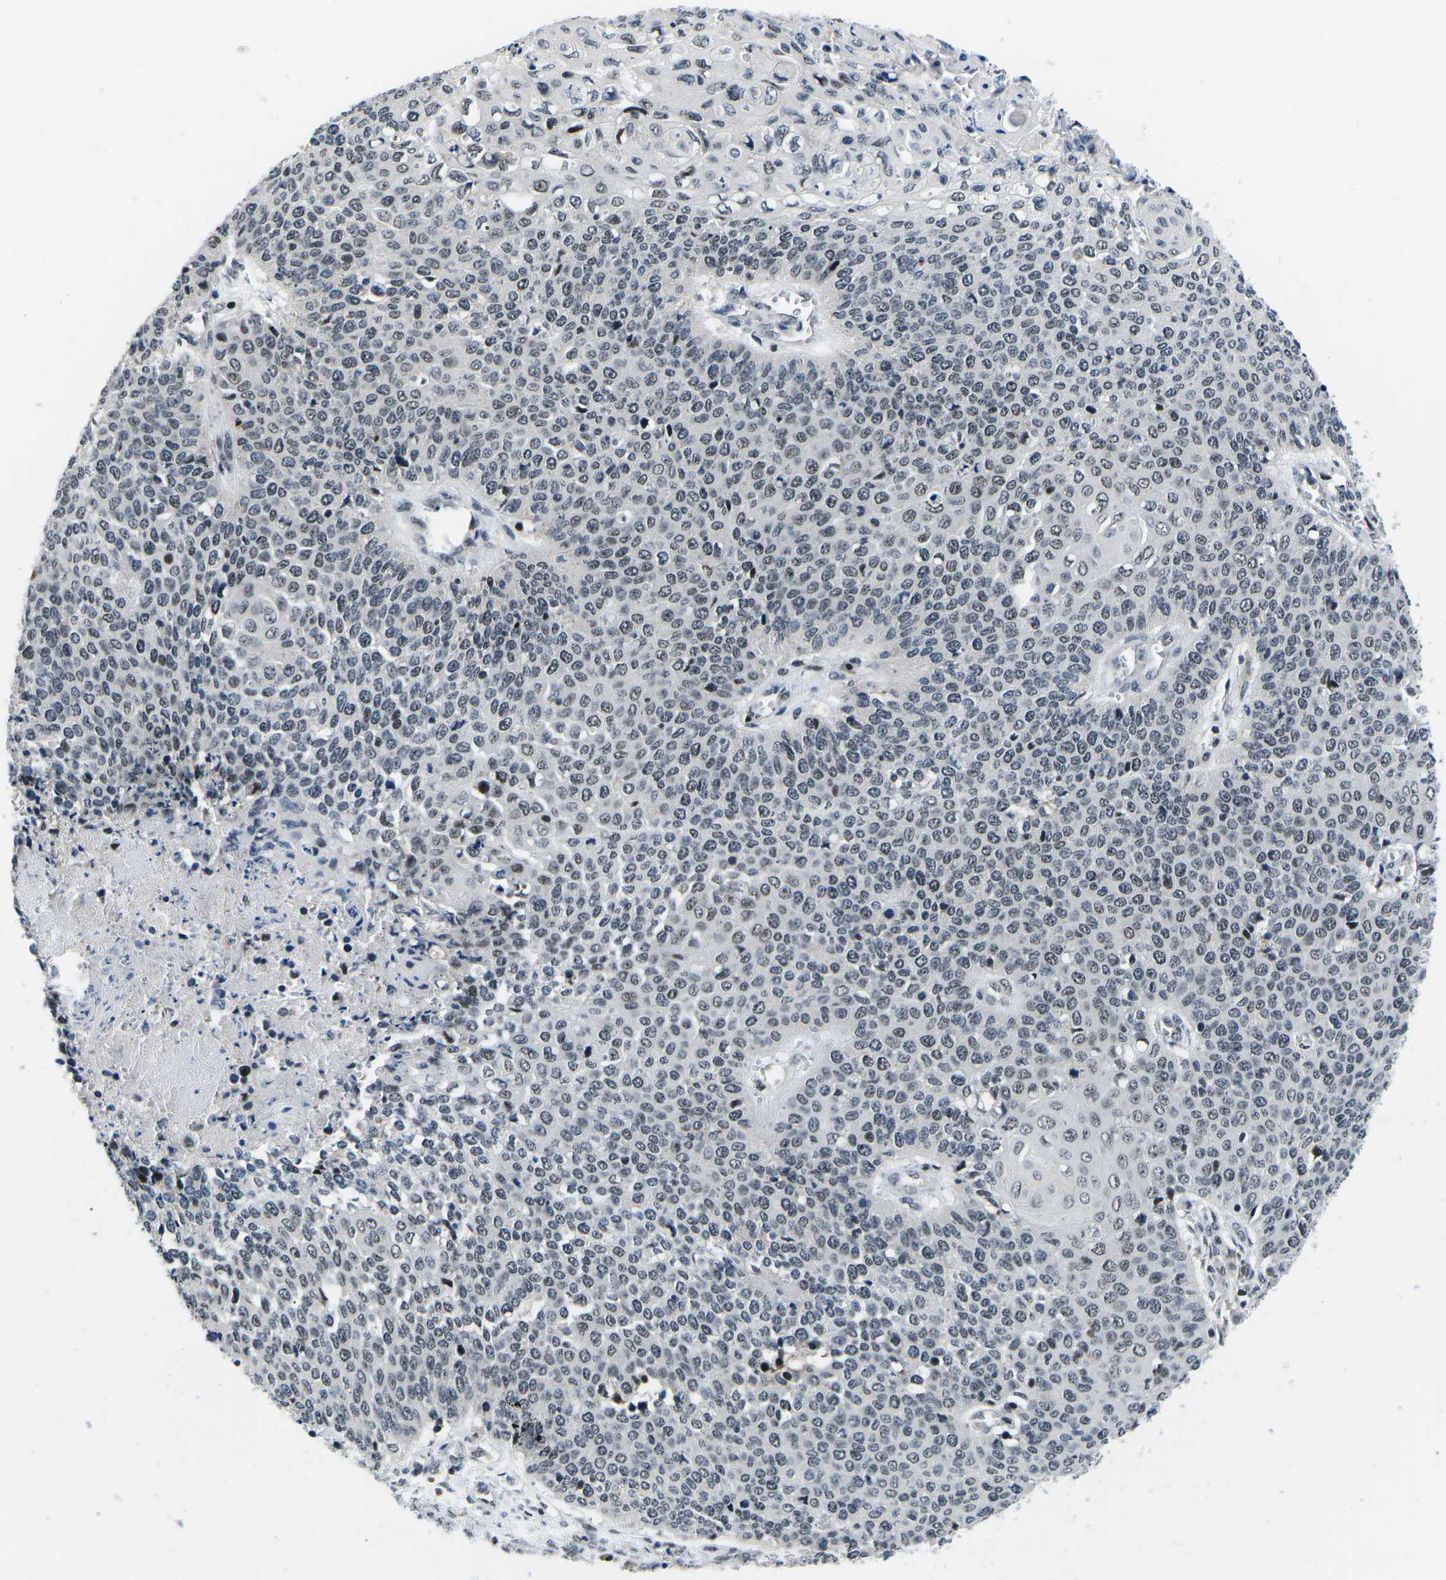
{"staining": {"intensity": "weak", "quantity": "25%-75%", "location": "nuclear"}, "tissue": "cervical cancer", "cell_type": "Tumor cells", "image_type": "cancer", "snomed": [{"axis": "morphology", "description": "Squamous cell carcinoma, NOS"}, {"axis": "topography", "description": "Cervix"}], "caption": "Tumor cells exhibit low levels of weak nuclear expression in approximately 25%-75% of cells in human cervical cancer.", "gene": "CDC73", "patient": {"sex": "female", "age": 39}}